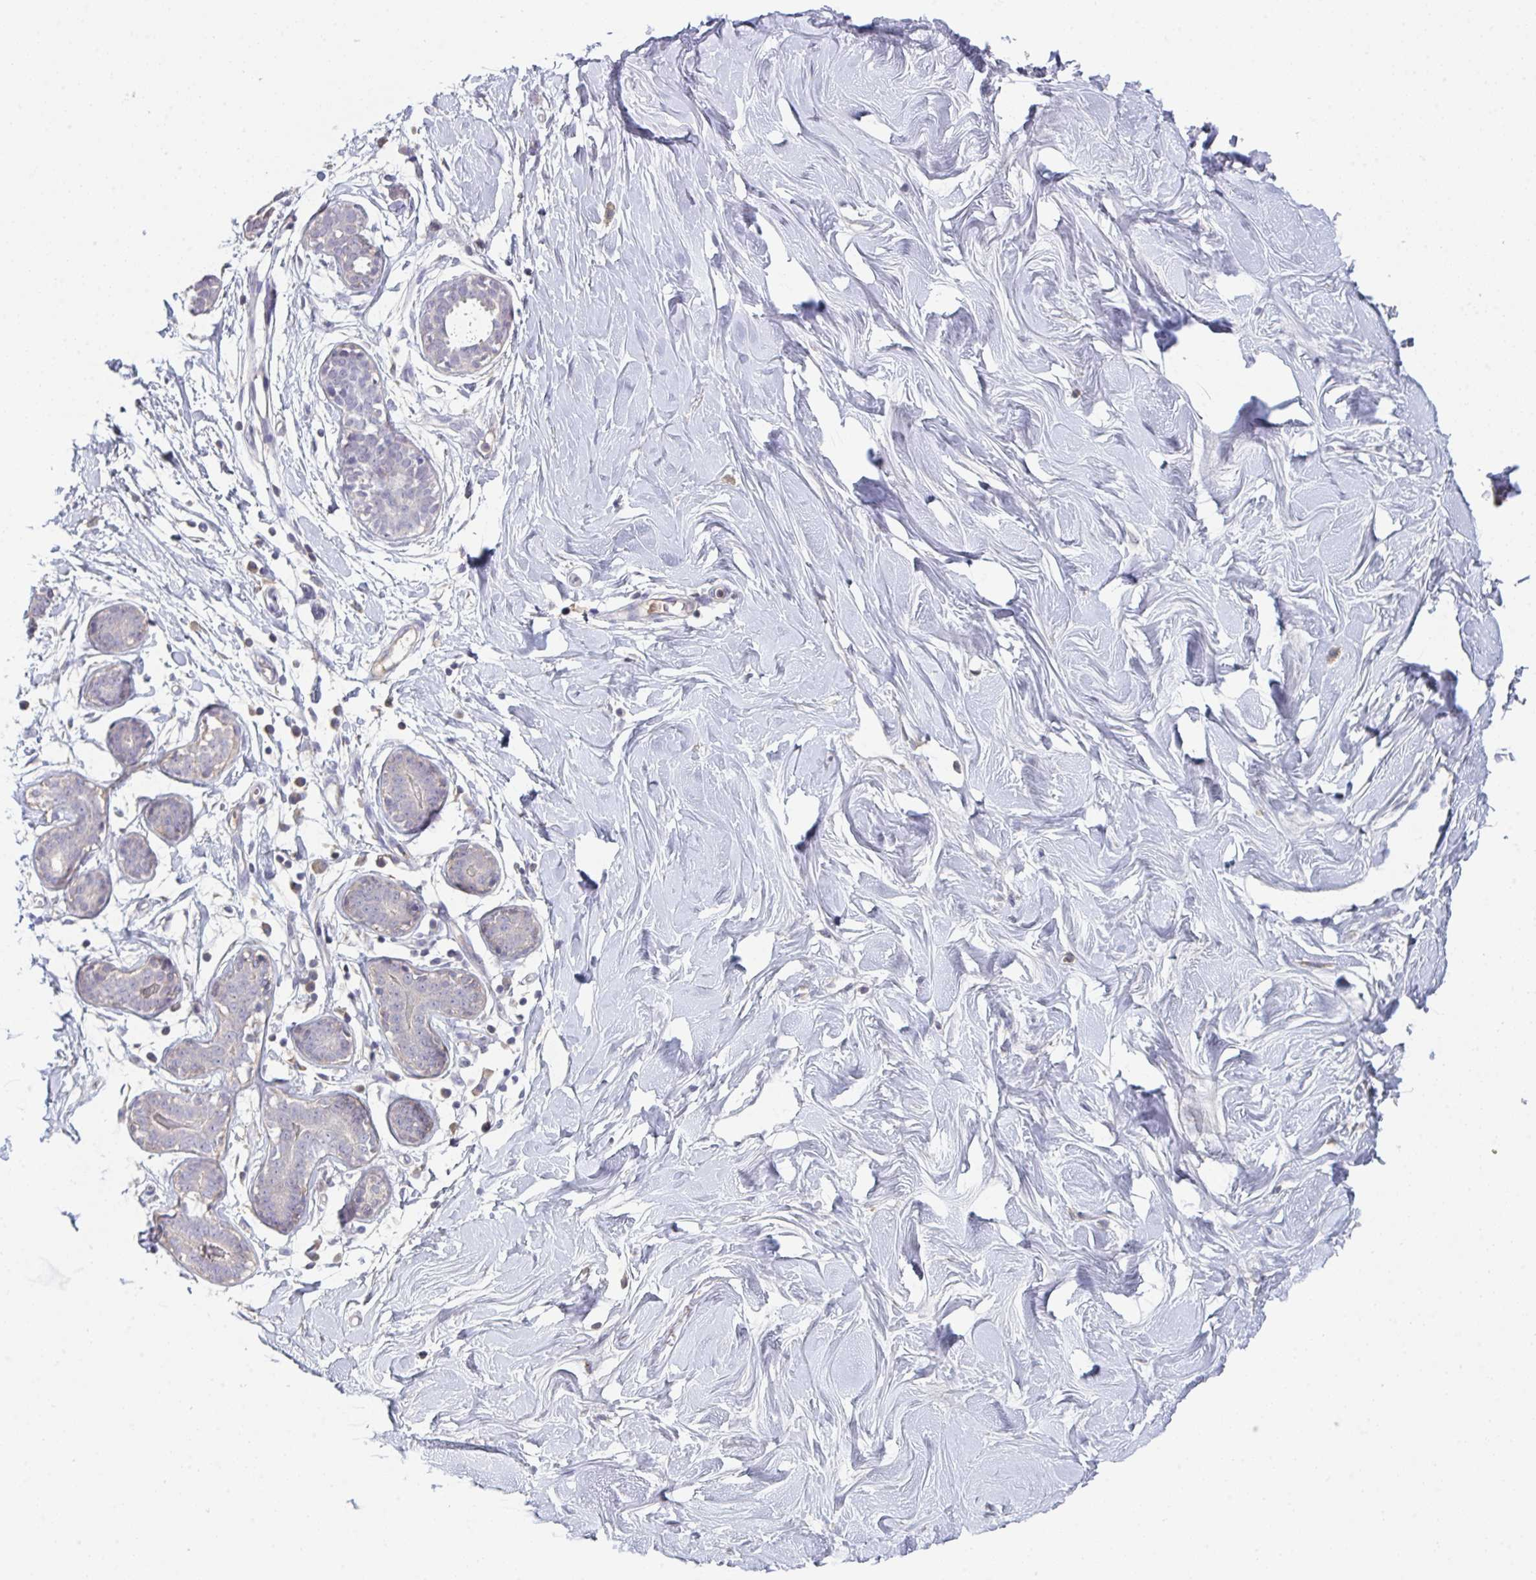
{"staining": {"intensity": "negative", "quantity": "none", "location": "none"}, "tissue": "breast", "cell_type": "Adipocytes", "image_type": "normal", "snomed": [{"axis": "morphology", "description": "Normal tissue, NOS"}, {"axis": "topography", "description": "Breast"}], "caption": "Adipocytes show no significant staining in normal breast.", "gene": "HGFAC", "patient": {"sex": "female", "age": 27}}